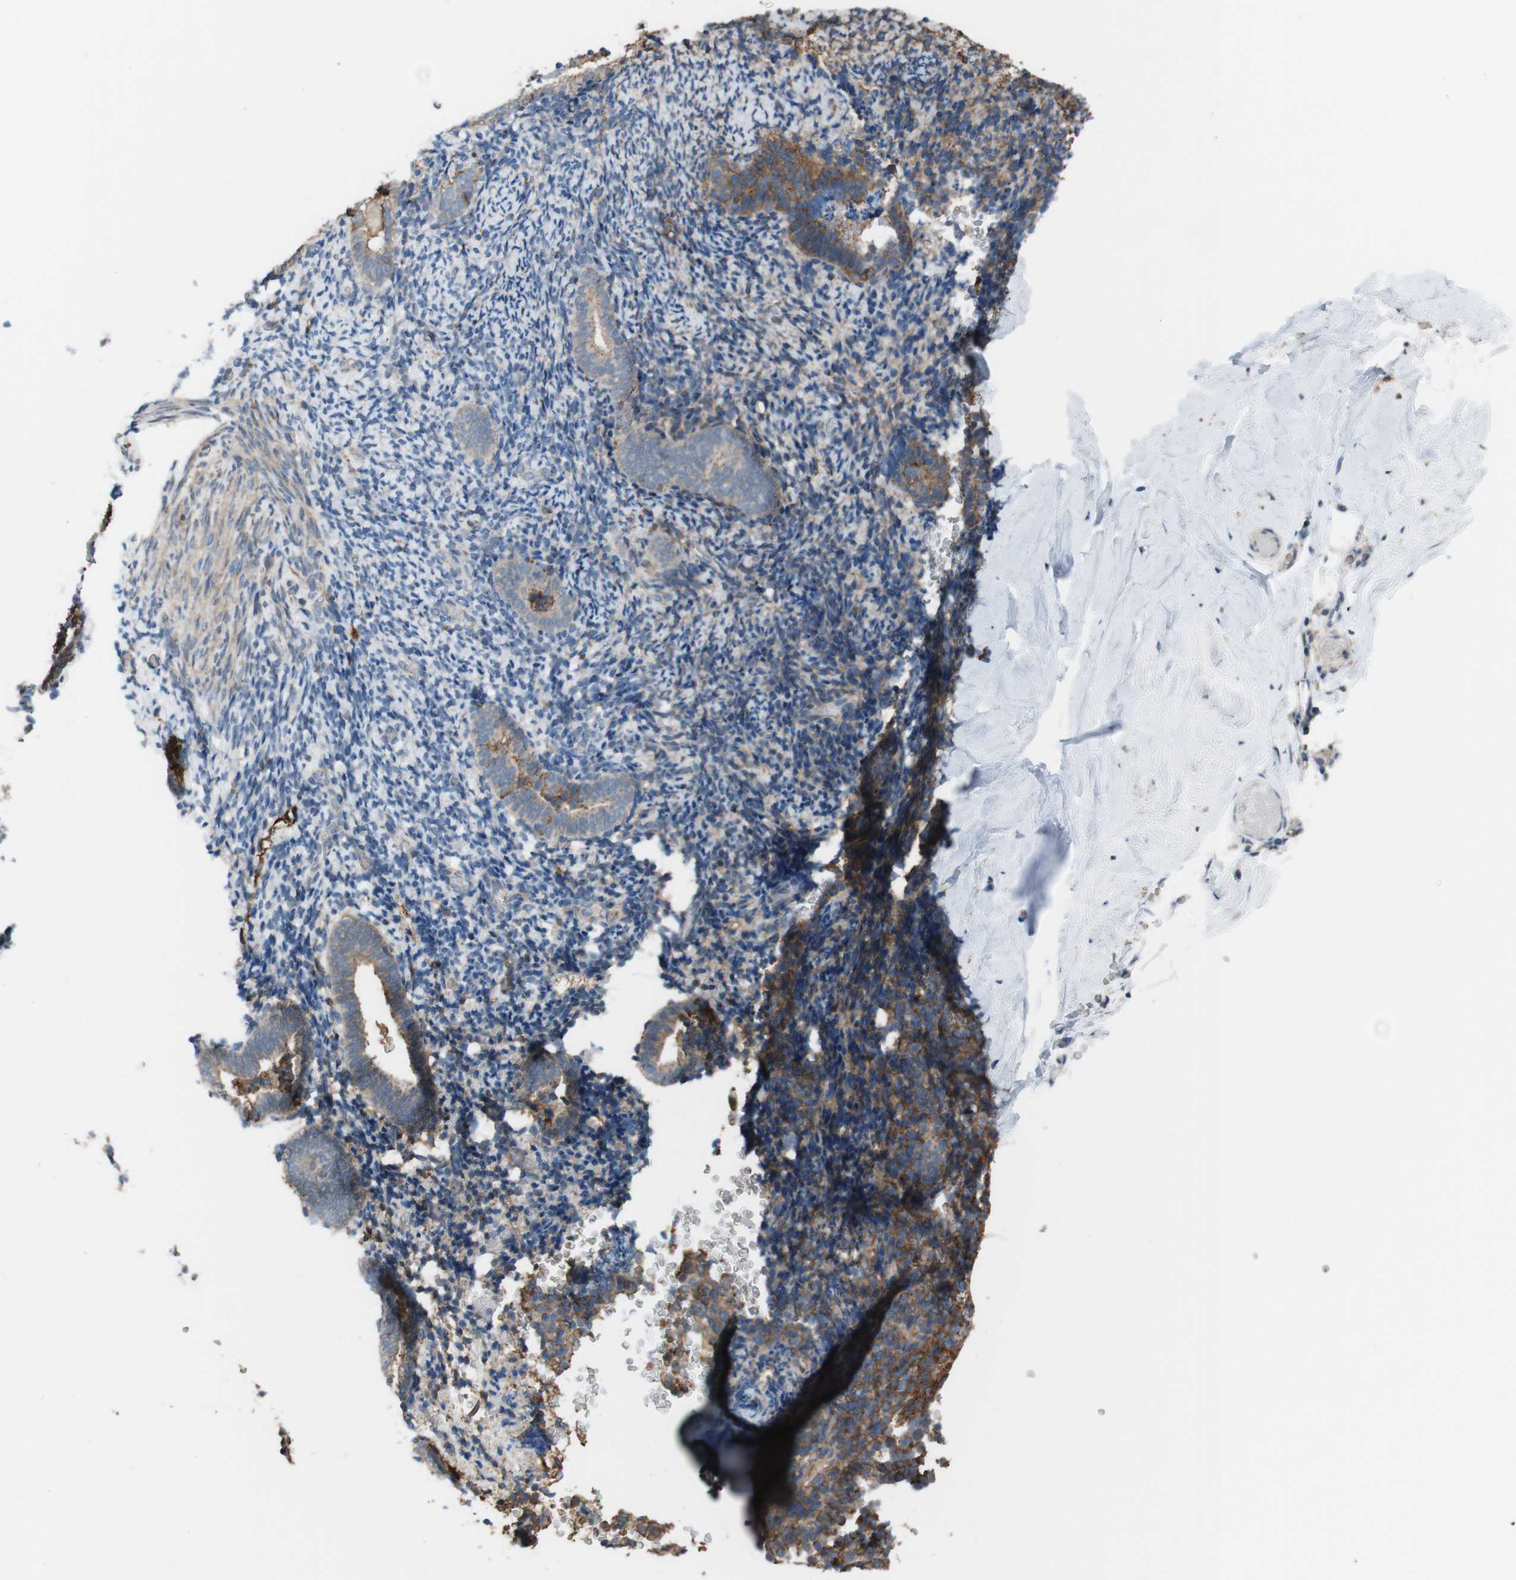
{"staining": {"intensity": "weak", "quantity": "25%-75%", "location": "cytoplasmic/membranous"}, "tissue": "endometrium", "cell_type": "Cells in endometrial stroma", "image_type": "normal", "snomed": [{"axis": "morphology", "description": "Normal tissue, NOS"}, {"axis": "topography", "description": "Endometrium"}], "caption": "Brown immunohistochemical staining in benign human endometrium displays weak cytoplasmic/membranous staining in about 25%-75% of cells in endometrial stroma. The protein is stained brown, and the nuclei are stained in blue (DAB IHC with brightfield microscopy, high magnification).", "gene": "ATP2B1", "patient": {"sex": "female", "age": 51}}